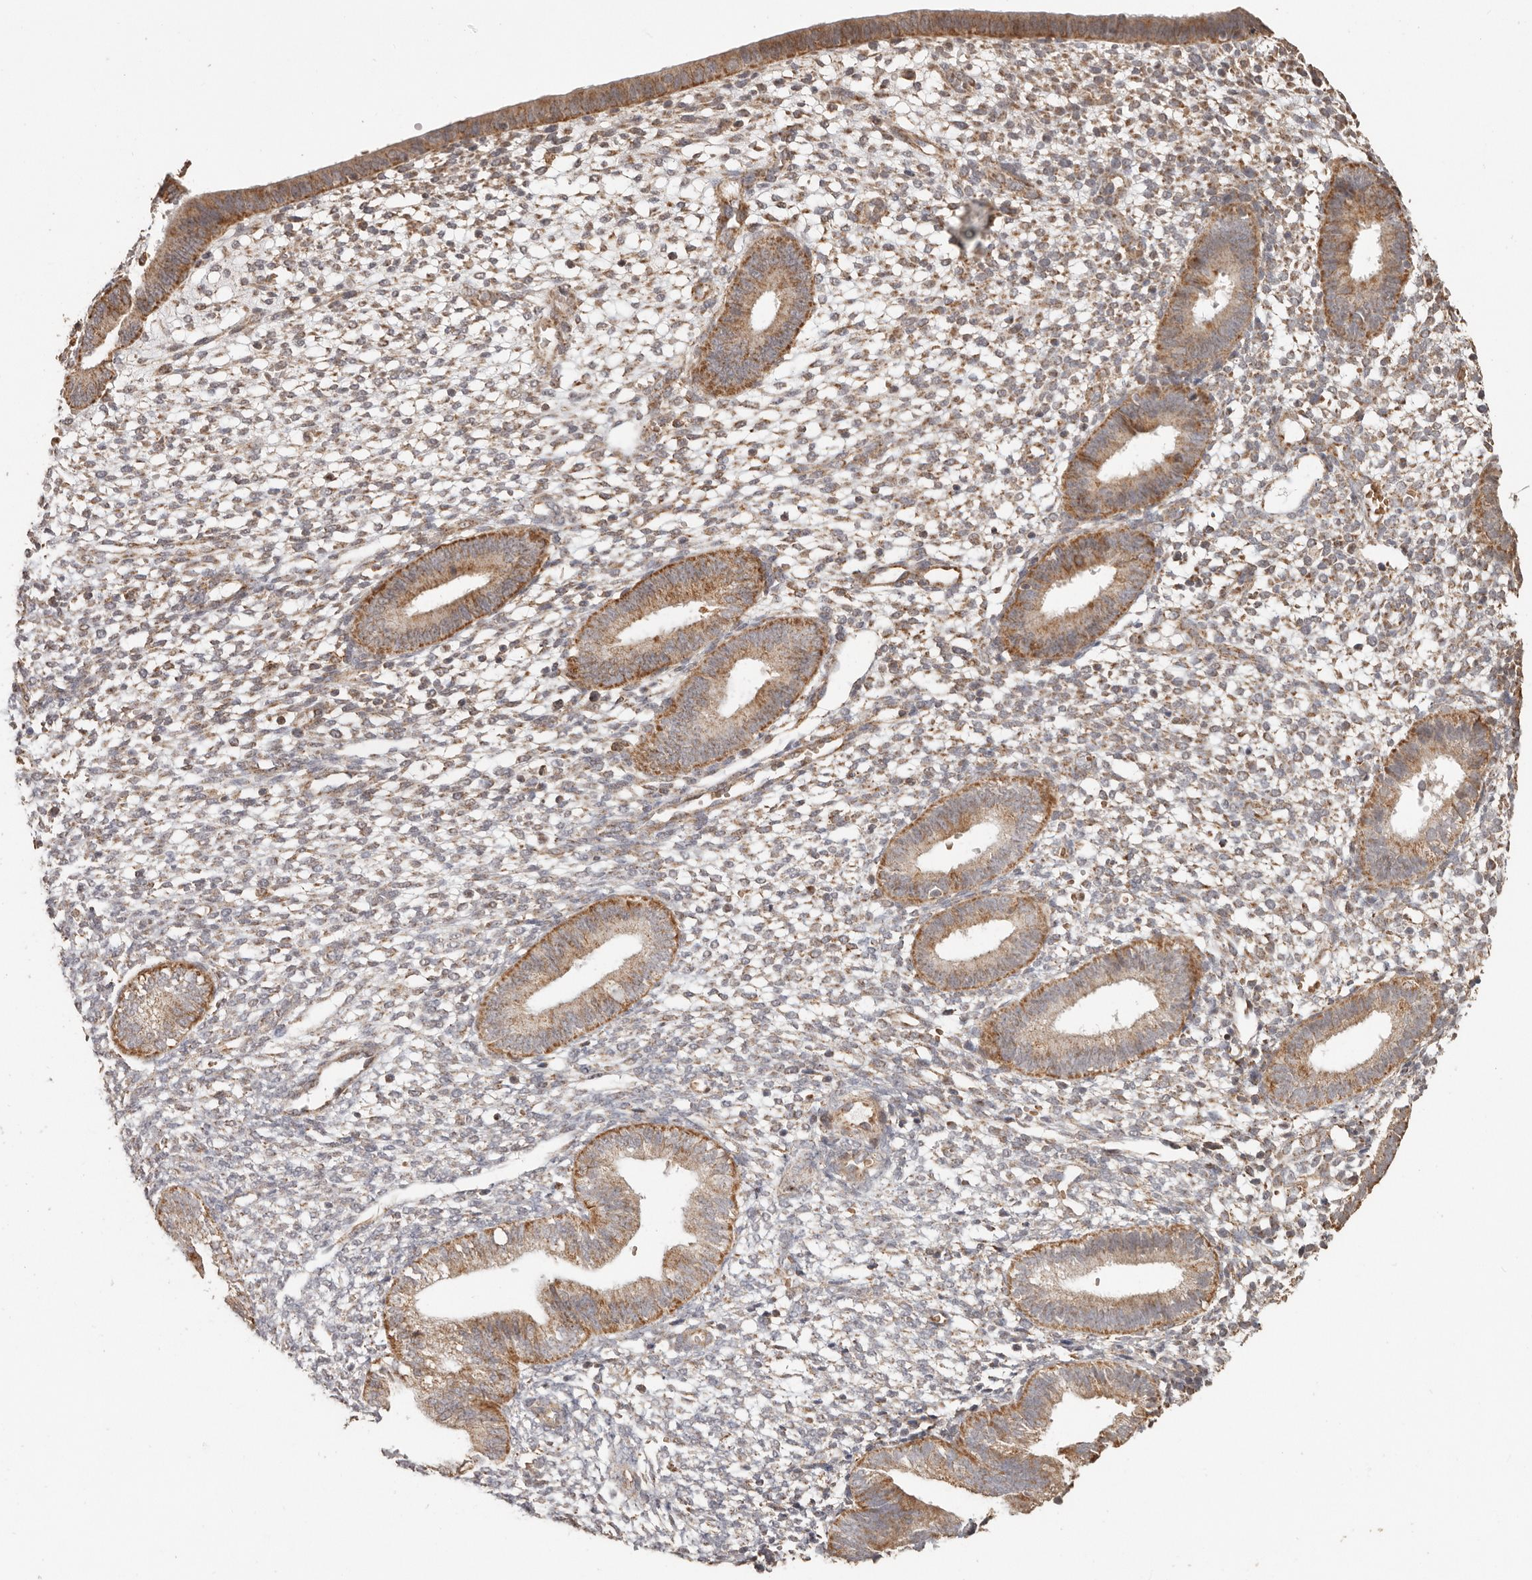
{"staining": {"intensity": "moderate", "quantity": "25%-75%", "location": "cytoplasmic/membranous"}, "tissue": "endometrium", "cell_type": "Cells in endometrial stroma", "image_type": "normal", "snomed": [{"axis": "morphology", "description": "Normal tissue, NOS"}, {"axis": "topography", "description": "Endometrium"}], "caption": "Brown immunohistochemical staining in normal endometrium shows moderate cytoplasmic/membranous expression in about 25%-75% of cells in endometrial stroma.", "gene": "NDUFB11", "patient": {"sex": "female", "age": 46}}